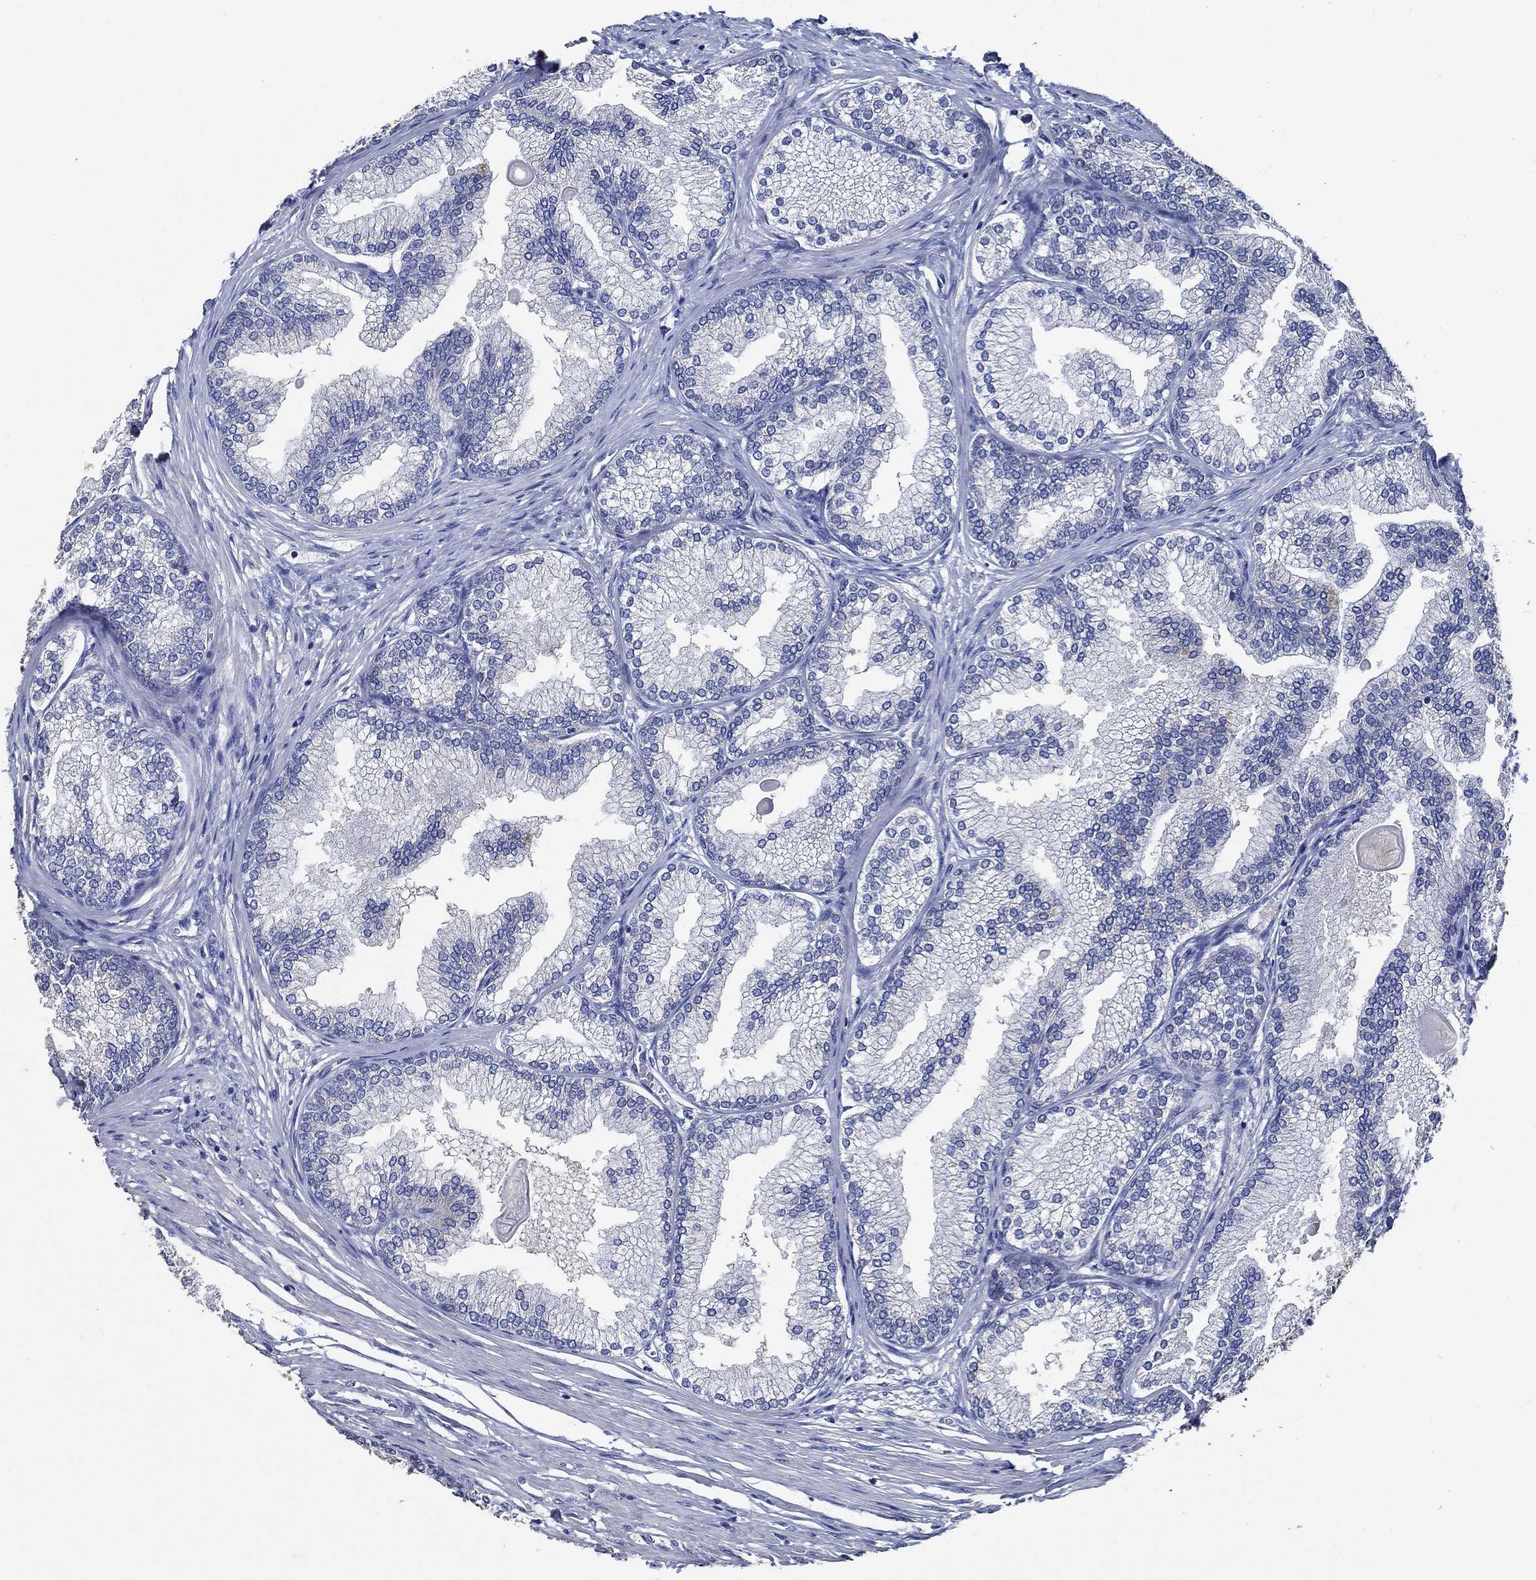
{"staining": {"intensity": "negative", "quantity": "none", "location": "none"}, "tissue": "prostate", "cell_type": "Glandular cells", "image_type": "normal", "snomed": [{"axis": "morphology", "description": "Normal tissue, NOS"}, {"axis": "topography", "description": "Prostate"}], "caption": "DAB immunohistochemical staining of normal human prostate shows no significant positivity in glandular cells.", "gene": "DOCK3", "patient": {"sex": "male", "age": 72}}